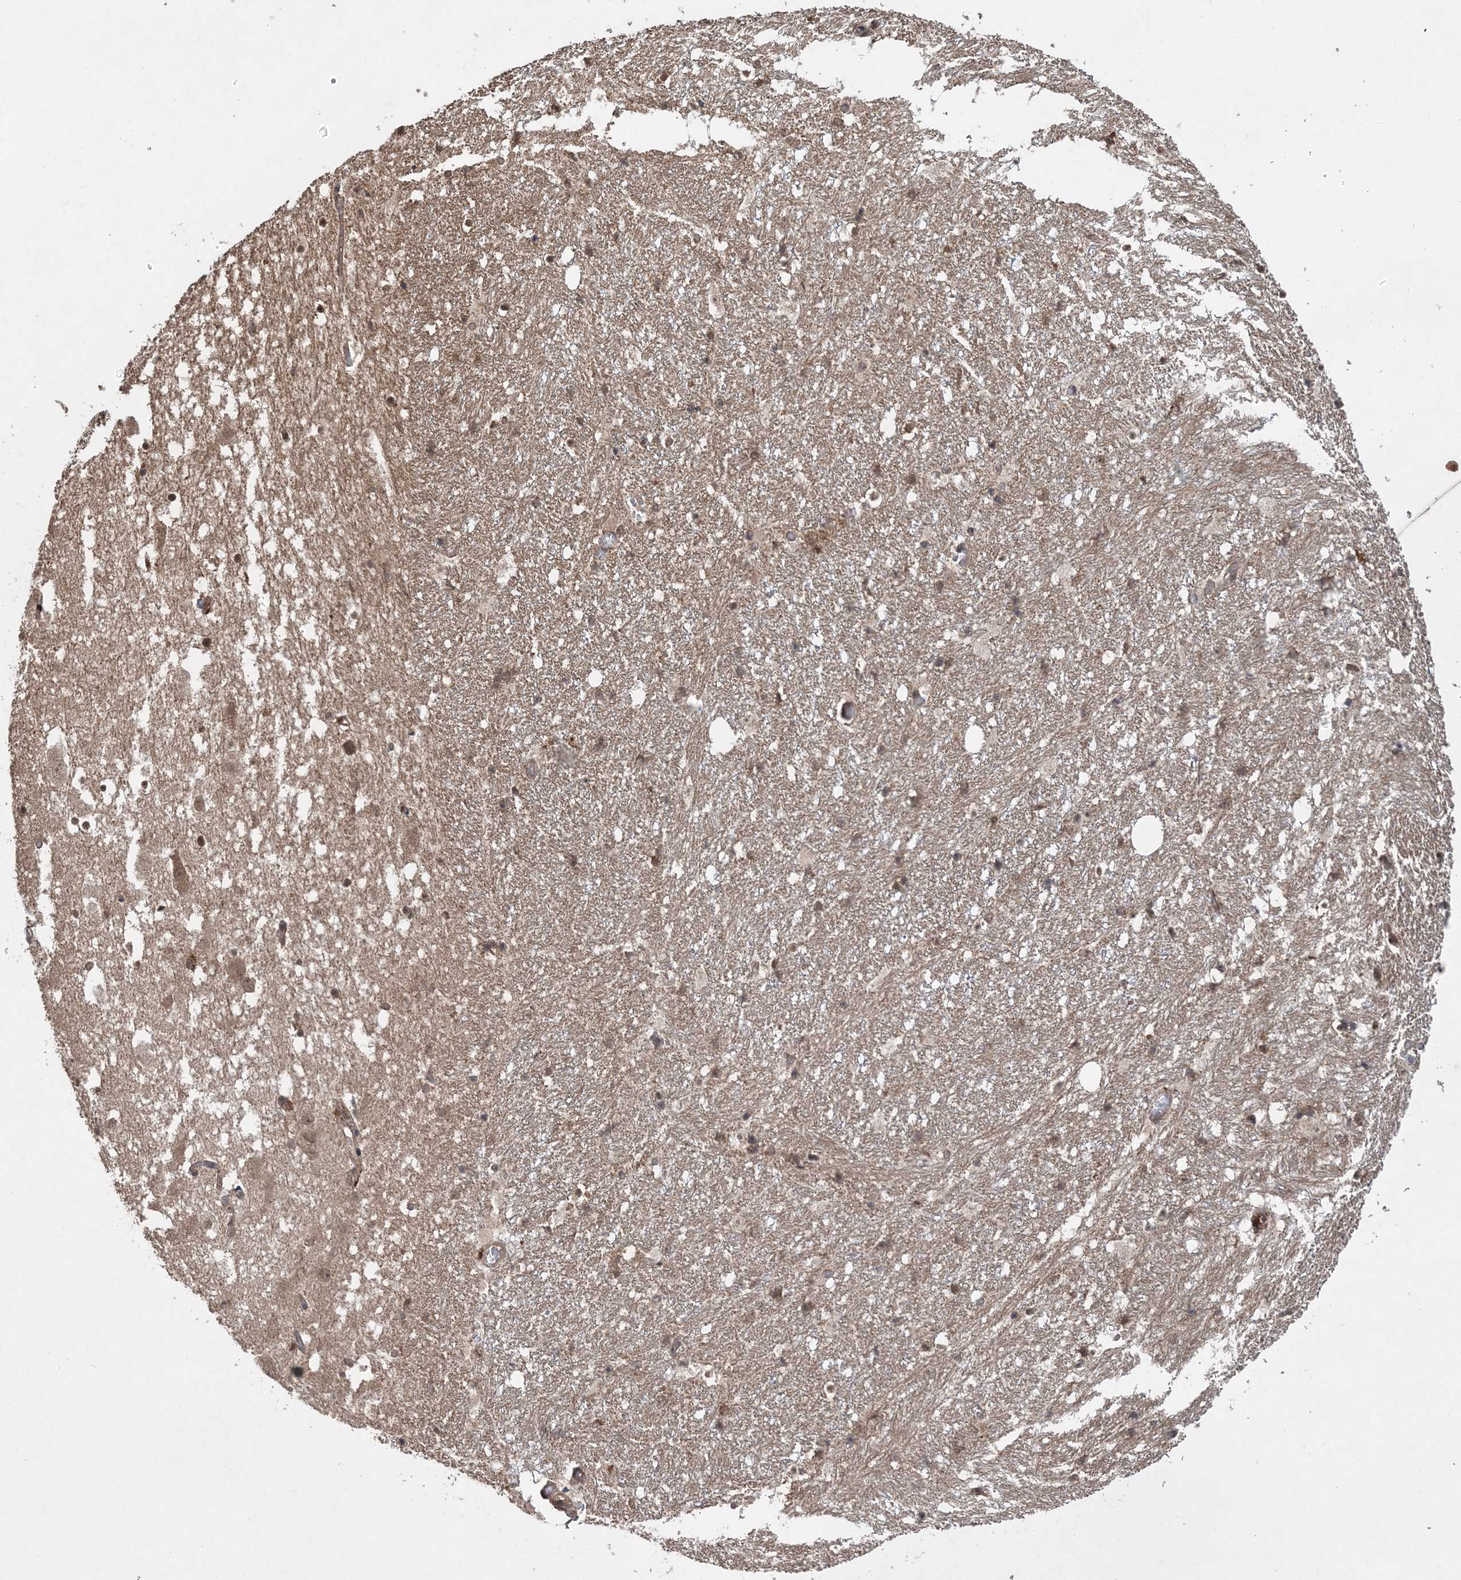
{"staining": {"intensity": "moderate", "quantity": "25%-75%", "location": "cytoplasmic/membranous,nuclear"}, "tissue": "hippocampus", "cell_type": "Glial cells", "image_type": "normal", "snomed": [{"axis": "morphology", "description": "Normal tissue, NOS"}, {"axis": "topography", "description": "Hippocampus"}], "caption": "High-magnification brightfield microscopy of normal hippocampus stained with DAB (brown) and counterstained with hematoxylin (blue). glial cells exhibit moderate cytoplasmic/membranous,nuclear positivity is identified in approximately25%-75% of cells. The protein of interest is shown in brown color, while the nuclei are stained blue.", "gene": "LACC1", "patient": {"sex": "female", "age": 52}}